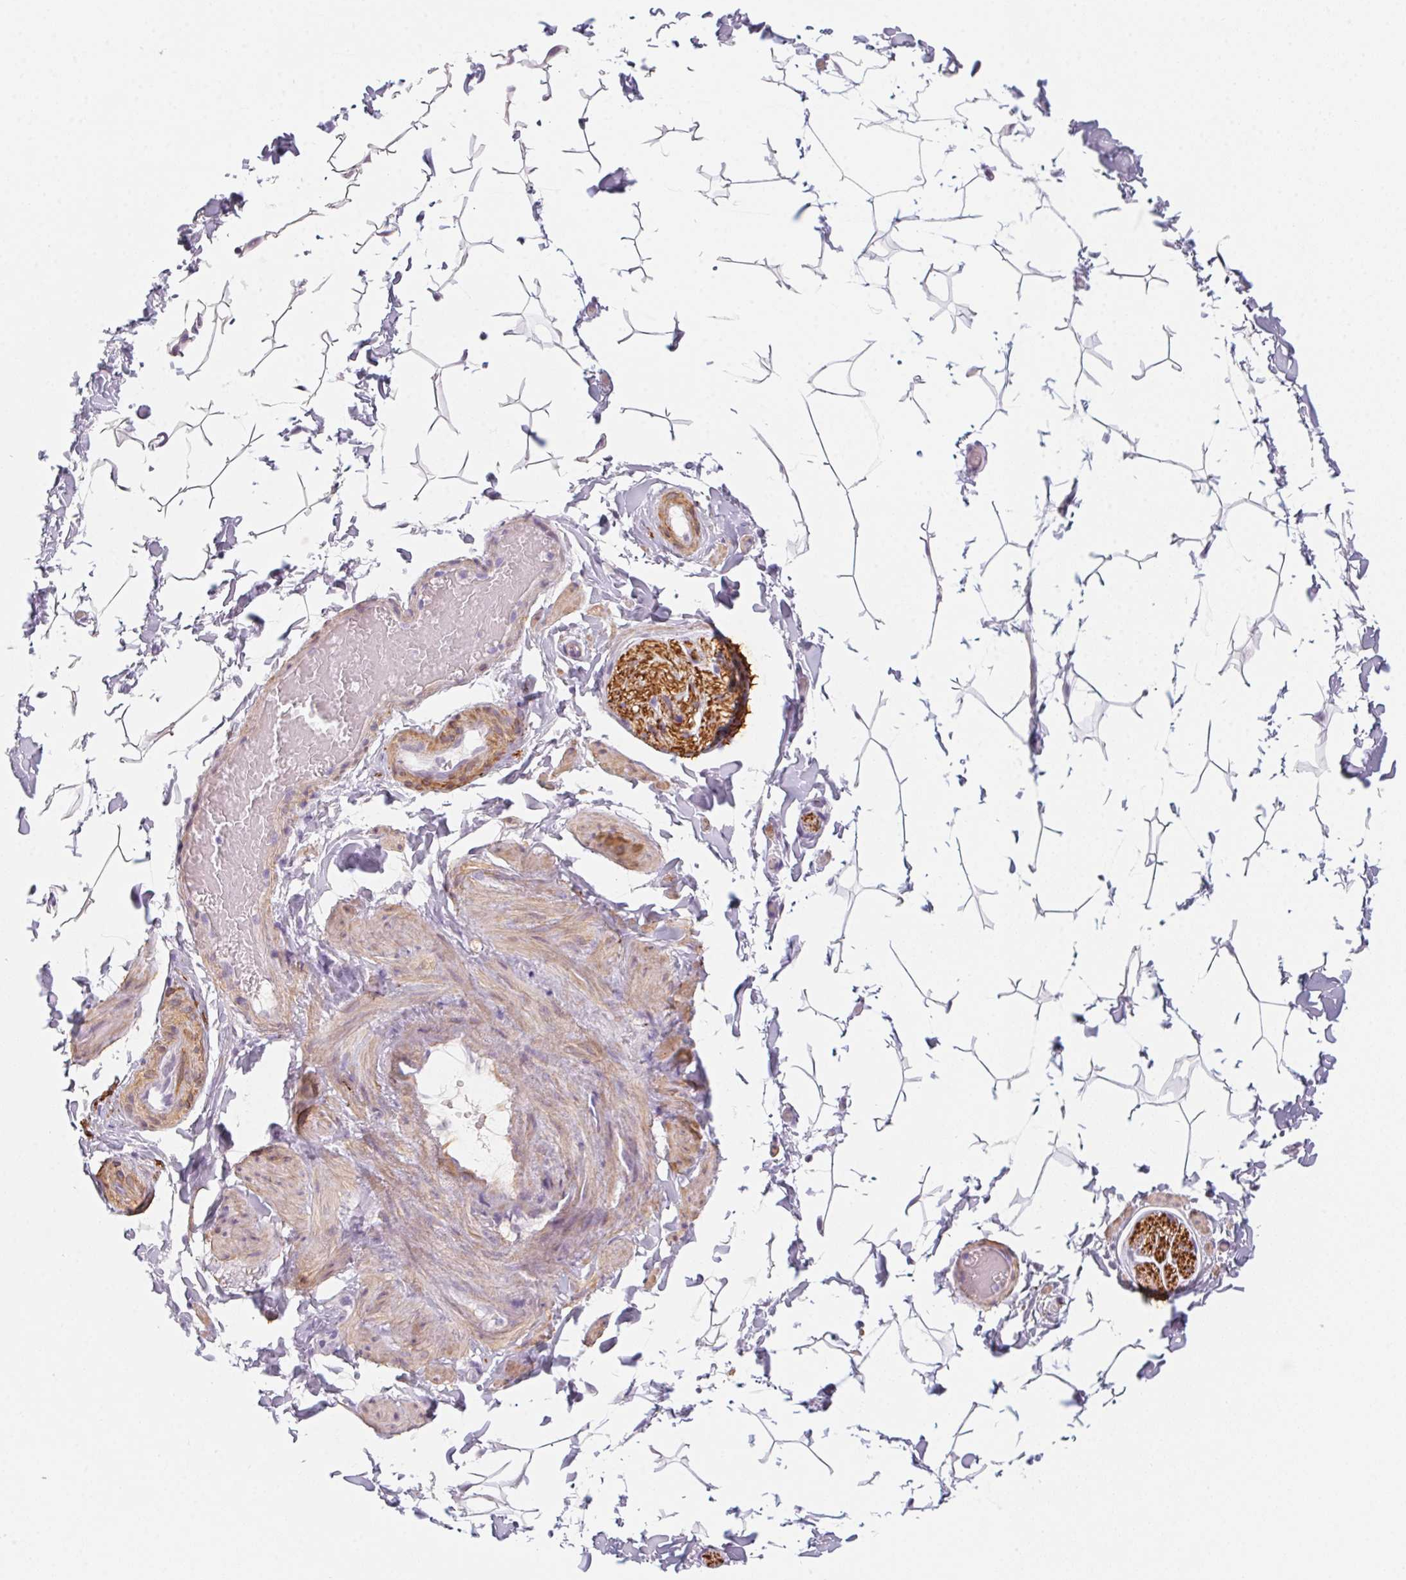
{"staining": {"intensity": "negative", "quantity": "none", "location": "none"}, "tissue": "adipose tissue", "cell_type": "Adipocytes", "image_type": "normal", "snomed": [{"axis": "morphology", "description": "Normal tissue, NOS"}, {"axis": "topography", "description": "Epididymis"}, {"axis": "topography", "description": "Peripheral nerve tissue"}], "caption": "Unremarkable adipose tissue was stained to show a protein in brown. There is no significant expression in adipocytes. Brightfield microscopy of immunohistochemistry (IHC) stained with DAB (3,3'-diaminobenzidine) (brown) and hematoxylin (blue), captured at high magnification.", "gene": "PRPH", "patient": {"sex": "male", "age": 32}}